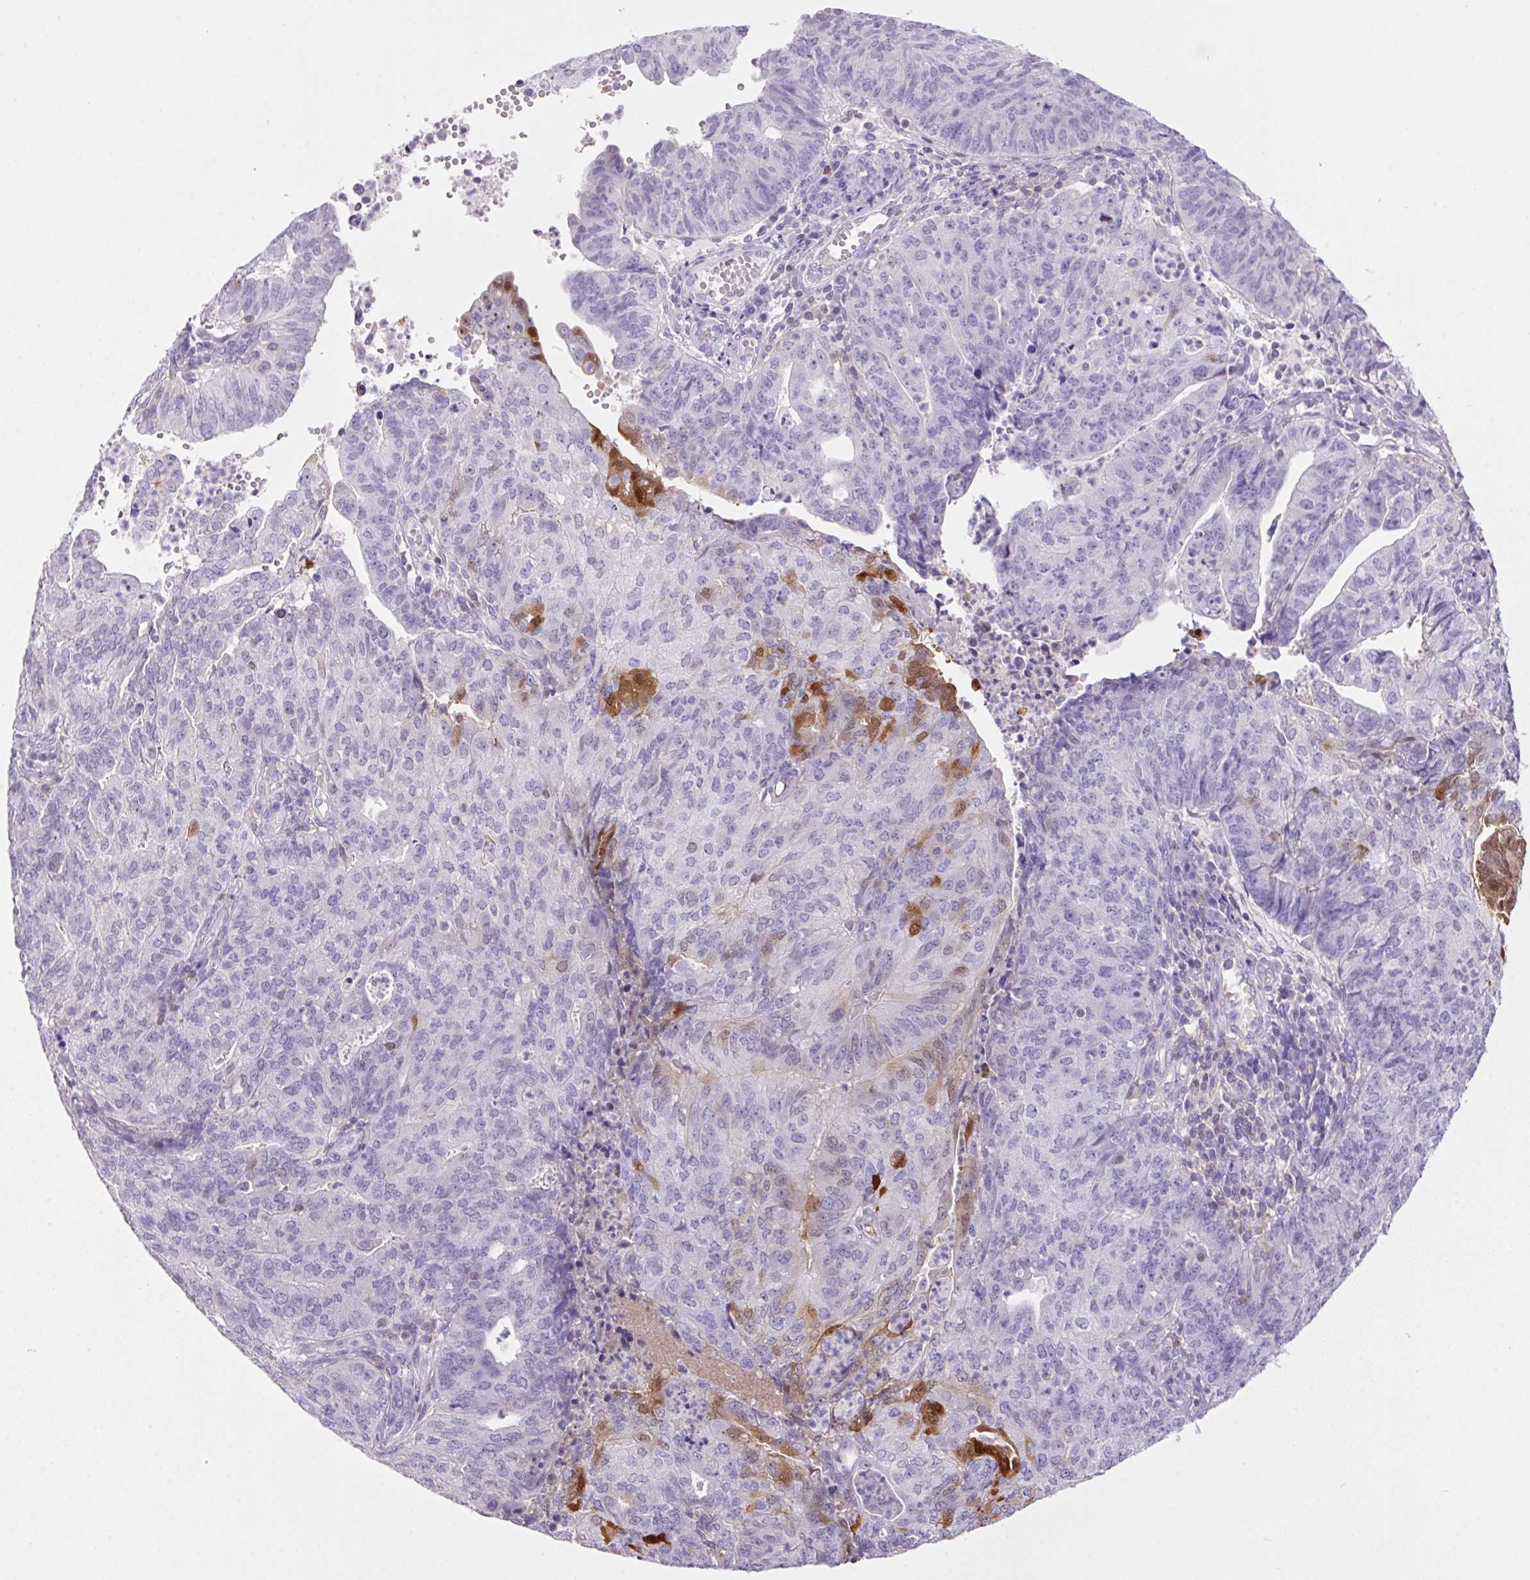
{"staining": {"intensity": "moderate", "quantity": "<25%", "location": "cytoplasmic/membranous"}, "tissue": "endometrial cancer", "cell_type": "Tumor cells", "image_type": "cancer", "snomed": [{"axis": "morphology", "description": "Adenocarcinoma, NOS"}, {"axis": "topography", "description": "Endometrium"}], "caption": "Endometrial cancer (adenocarcinoma) stained with DAB immunohistochemistry (IHC) exhibits low levels of moderate cytoplasmic/membranous positivity in approximately <25% of tumor cells.", "gene": "S100A2", "patient": {"sex": "female", "age": 82}}